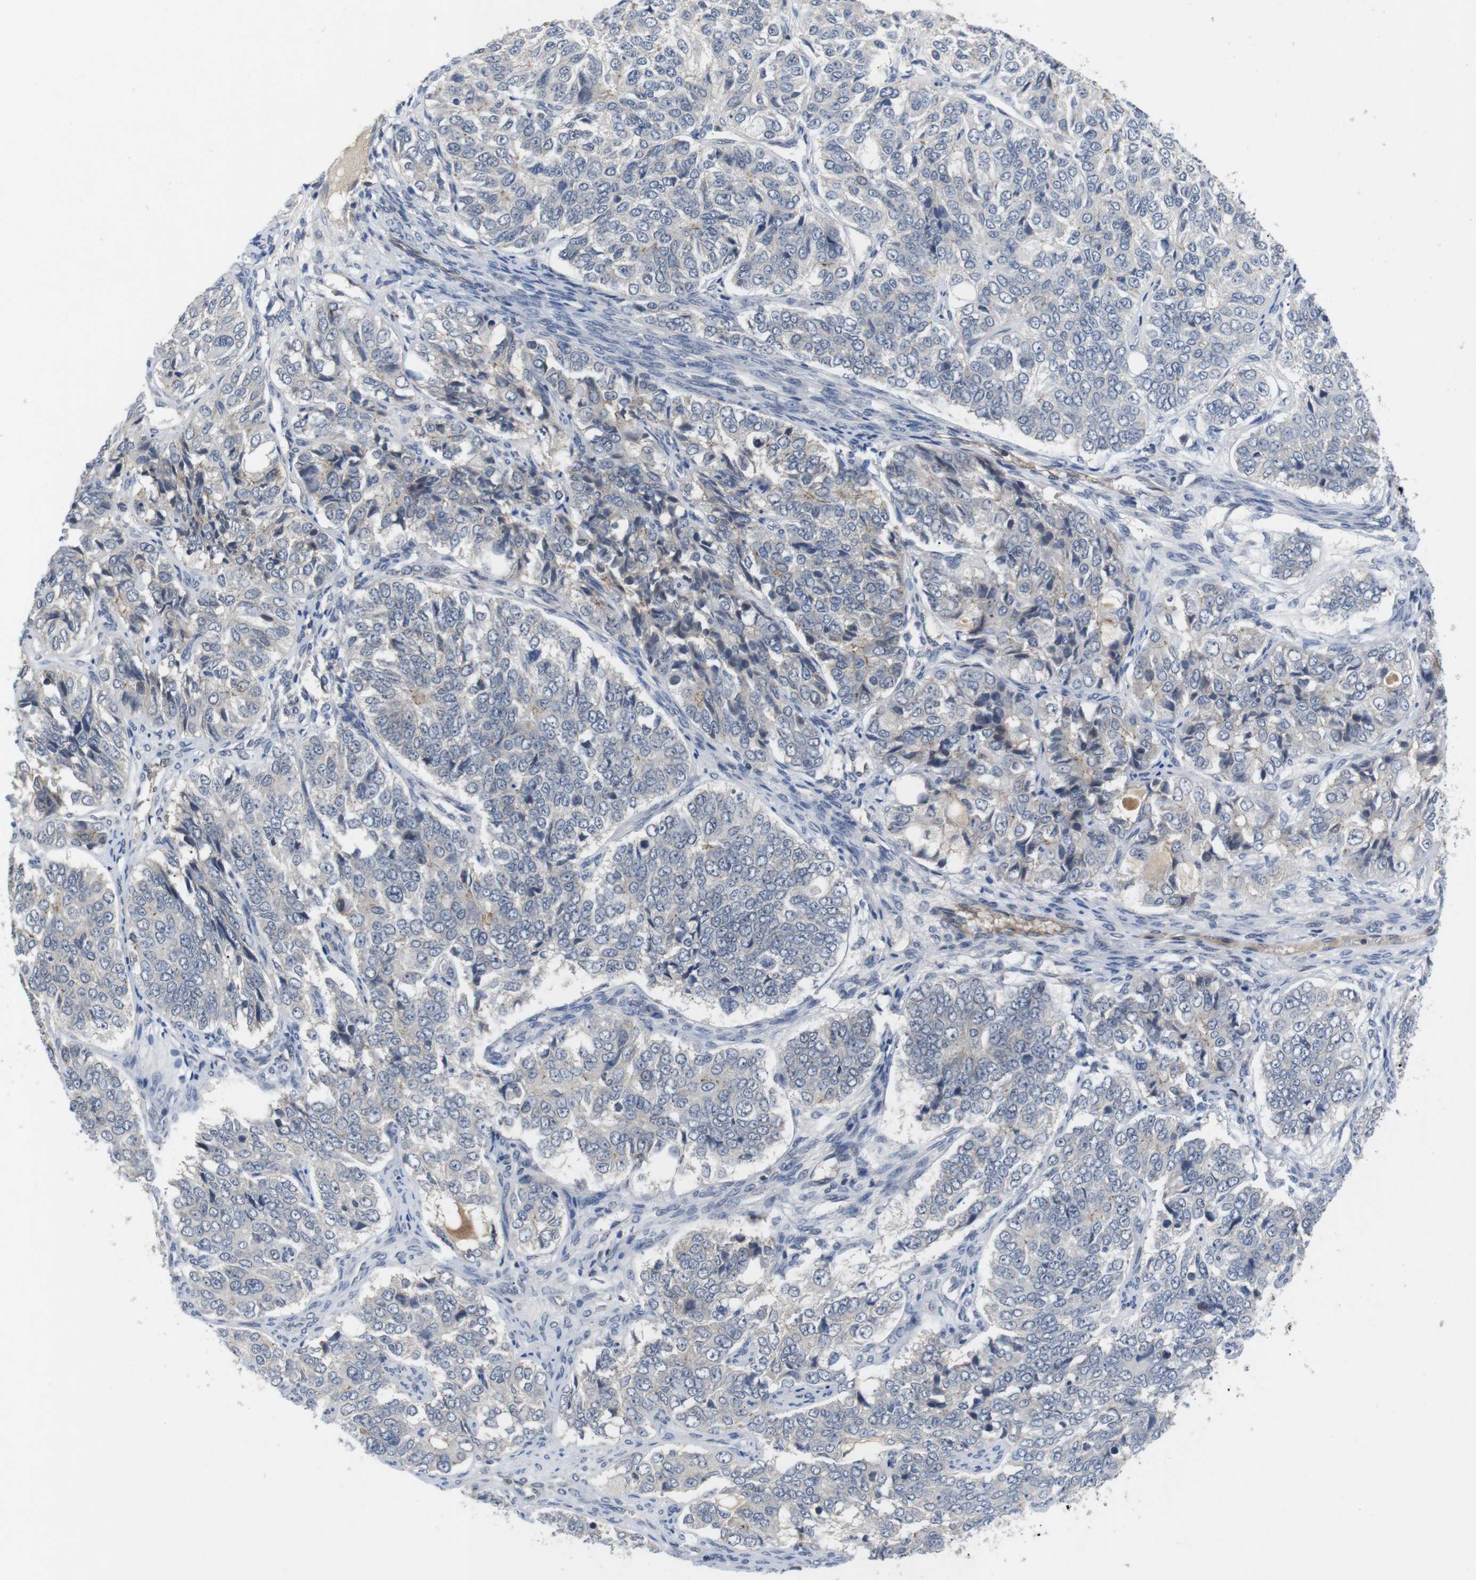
{"staining": {"intensity": "negative", "quantity": "none", "location": "none"}, "tissue": "ovarian cancer", "cell_type": "Tumor cells", "image_type": "cancer", "snomed": [{"axis": "morphology", "description": "Carcinoma, endometroid"}, {"axis": "topography", "description": "Ovary"}], "caption": "Photomicrograph shows no significant protein expression in tumor cells of ovarian cancer. (Stains: DAB immunohistochemistry with hematoxylin counter stain, Microscopy: brightfield microscopy at high magnification).", "gene": "NECTIN1", "patient": {"sex": "female", "age": 51}}